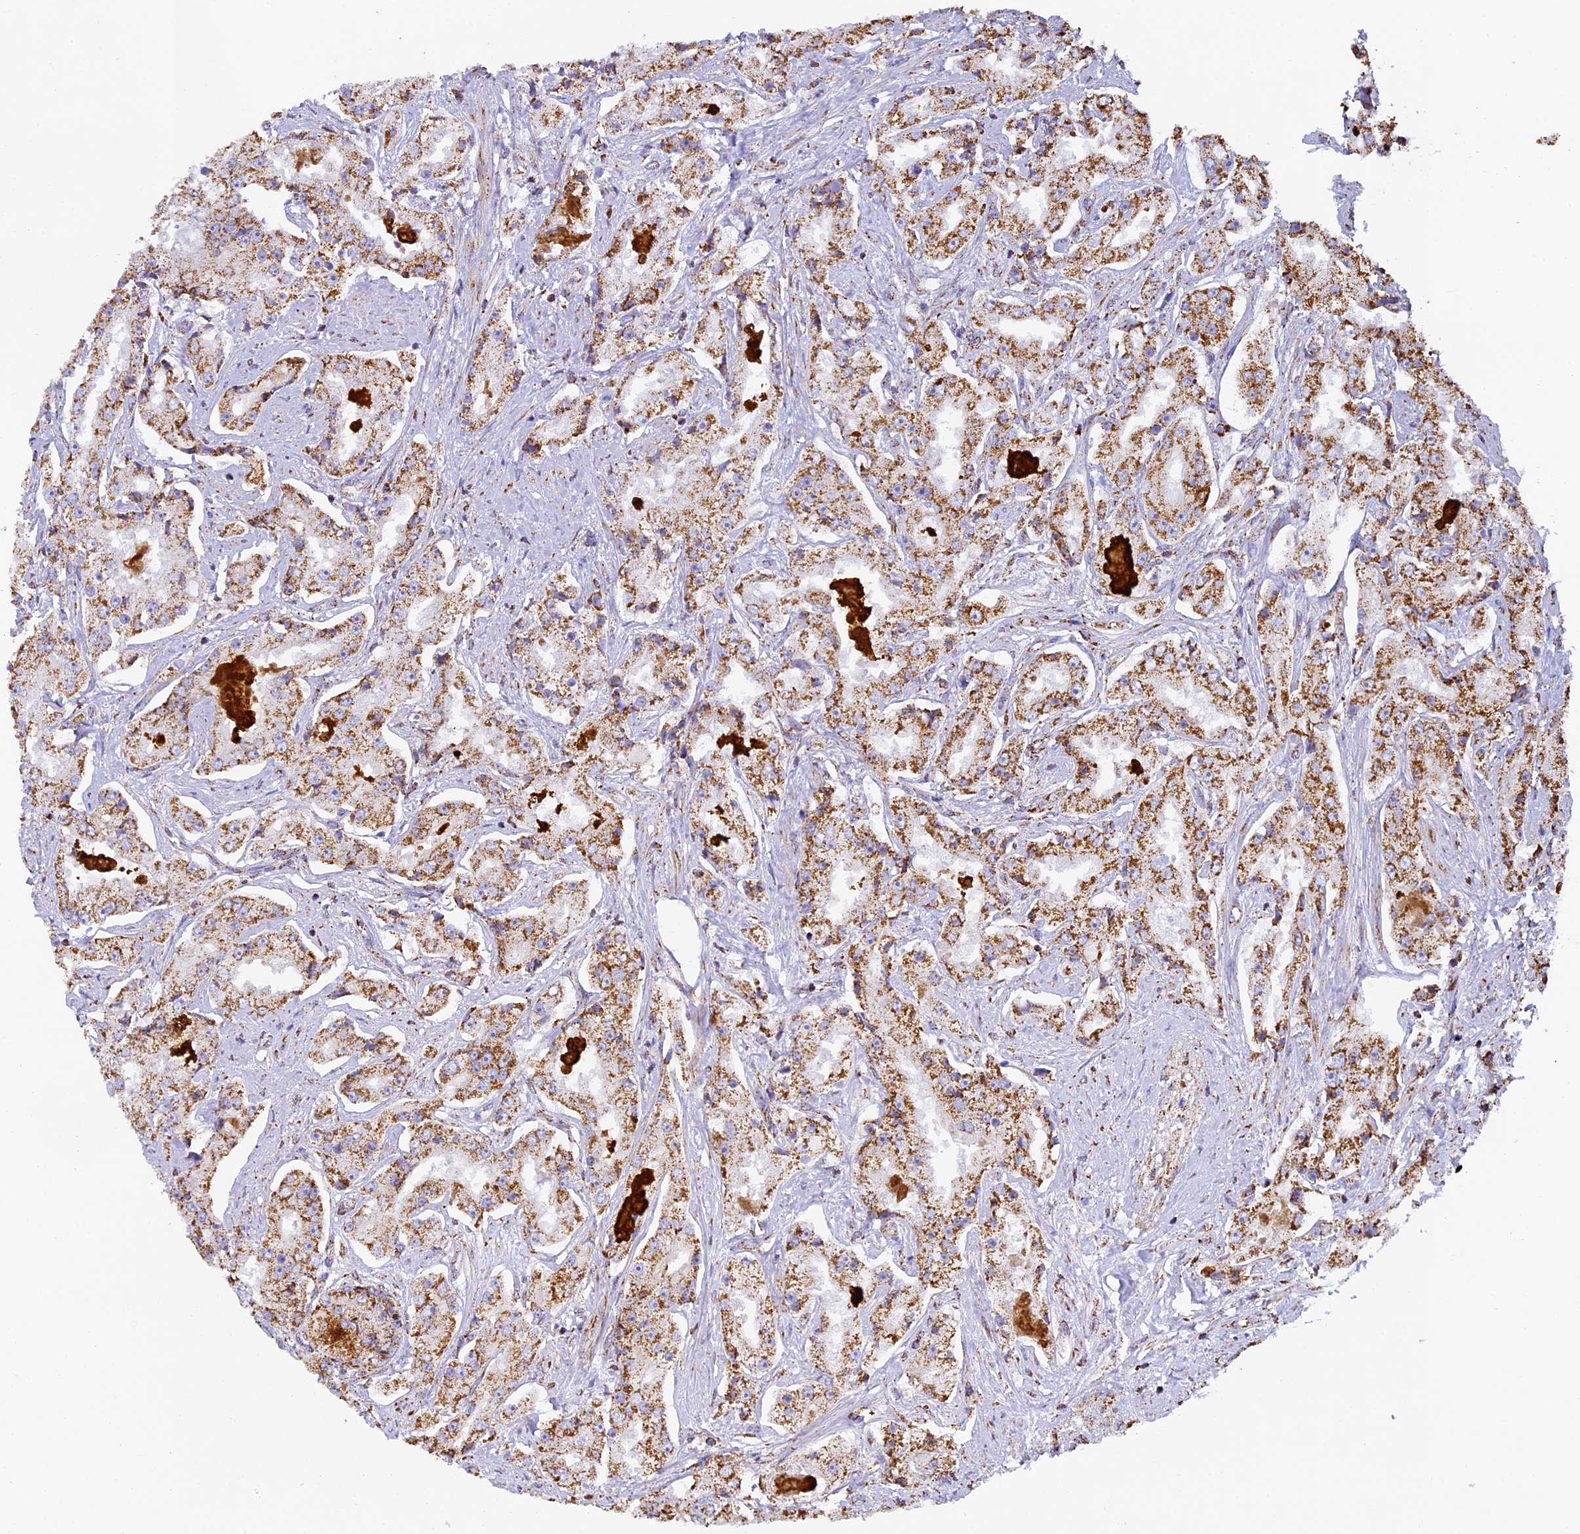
{"staining": {"intensity": "moderate", "quantity": ">75%", "location": "cytoplasmic/membranous"}, "tissue": "prostate cancer", "cell_type": "Tumor cells", "image_type": "cancer", "snomed": [{"axis": "morphology", "description": "Adenocarcinoma, High grade"}, {"axis": "topography", "description": "Prostate"}], "caption": "Brown immunohistochemical staining in prostate adenocarcinoma (high-grade) reveals moderate cytoplasmic/membranous staining in approximately >75% of tumor cells.", "gene": "STK17A", "patient": {"sex": "male", "age": 73}}